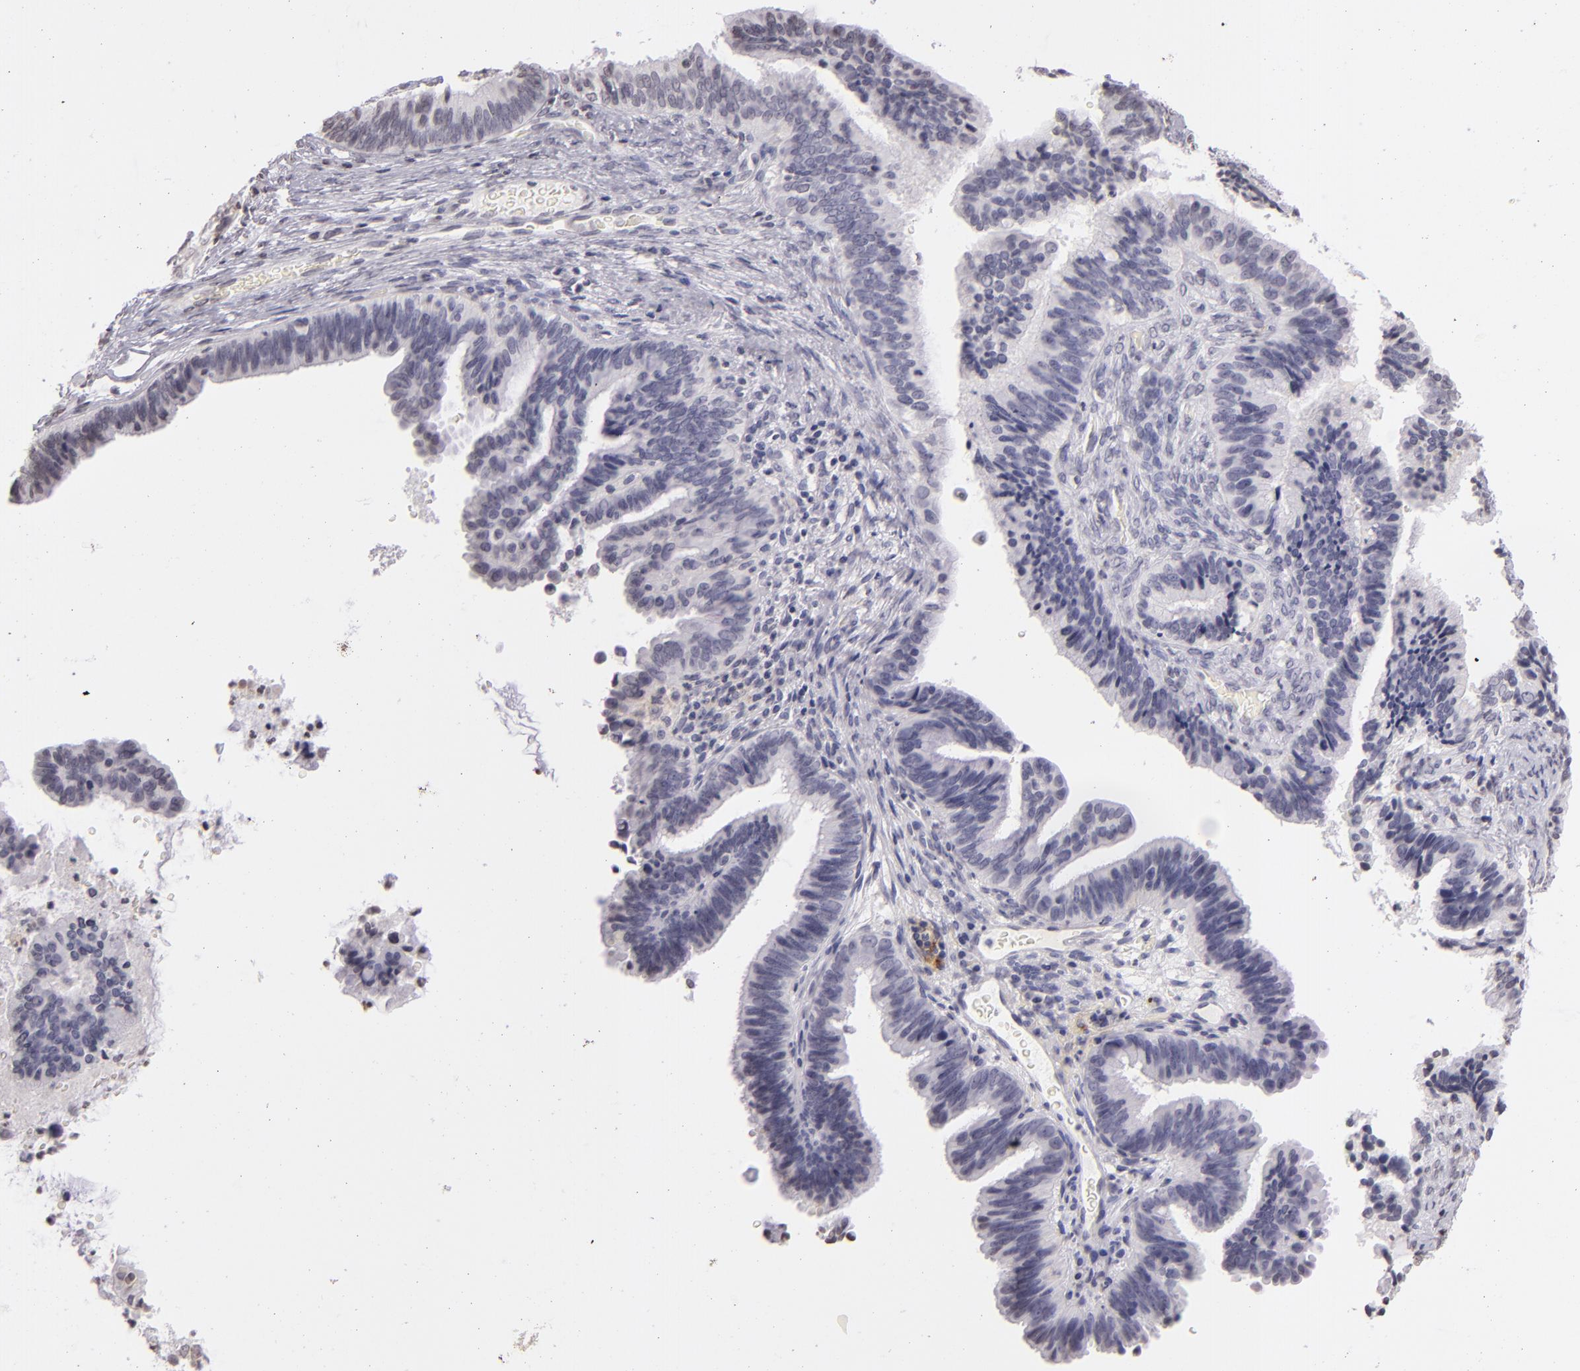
{"staining": {"intensity": "negative", "quantity": "none", "location": "none"}, "tissue": "cervical cancer", "cell_type": "Tumor cells", "image_type": "cancer", "snomed": [{"axis": "morphology", "description": "Adenocarcinoma, NOS"}, {"axis": "topography", "description": "Cervix"}], "caption": "Immunohistochemistry photomicrograph of neoplastic tissue: cervical cancer (adenocarcinoma) stained with DAB reveals no significant protein expression in tumor cells. (Stains: DAB IHC with hematoxylin counter stain, Microscopy: brightfield microscopy at high magnification).", "gene": "CD40", "patient": {"sex": "female", "age": 47}}